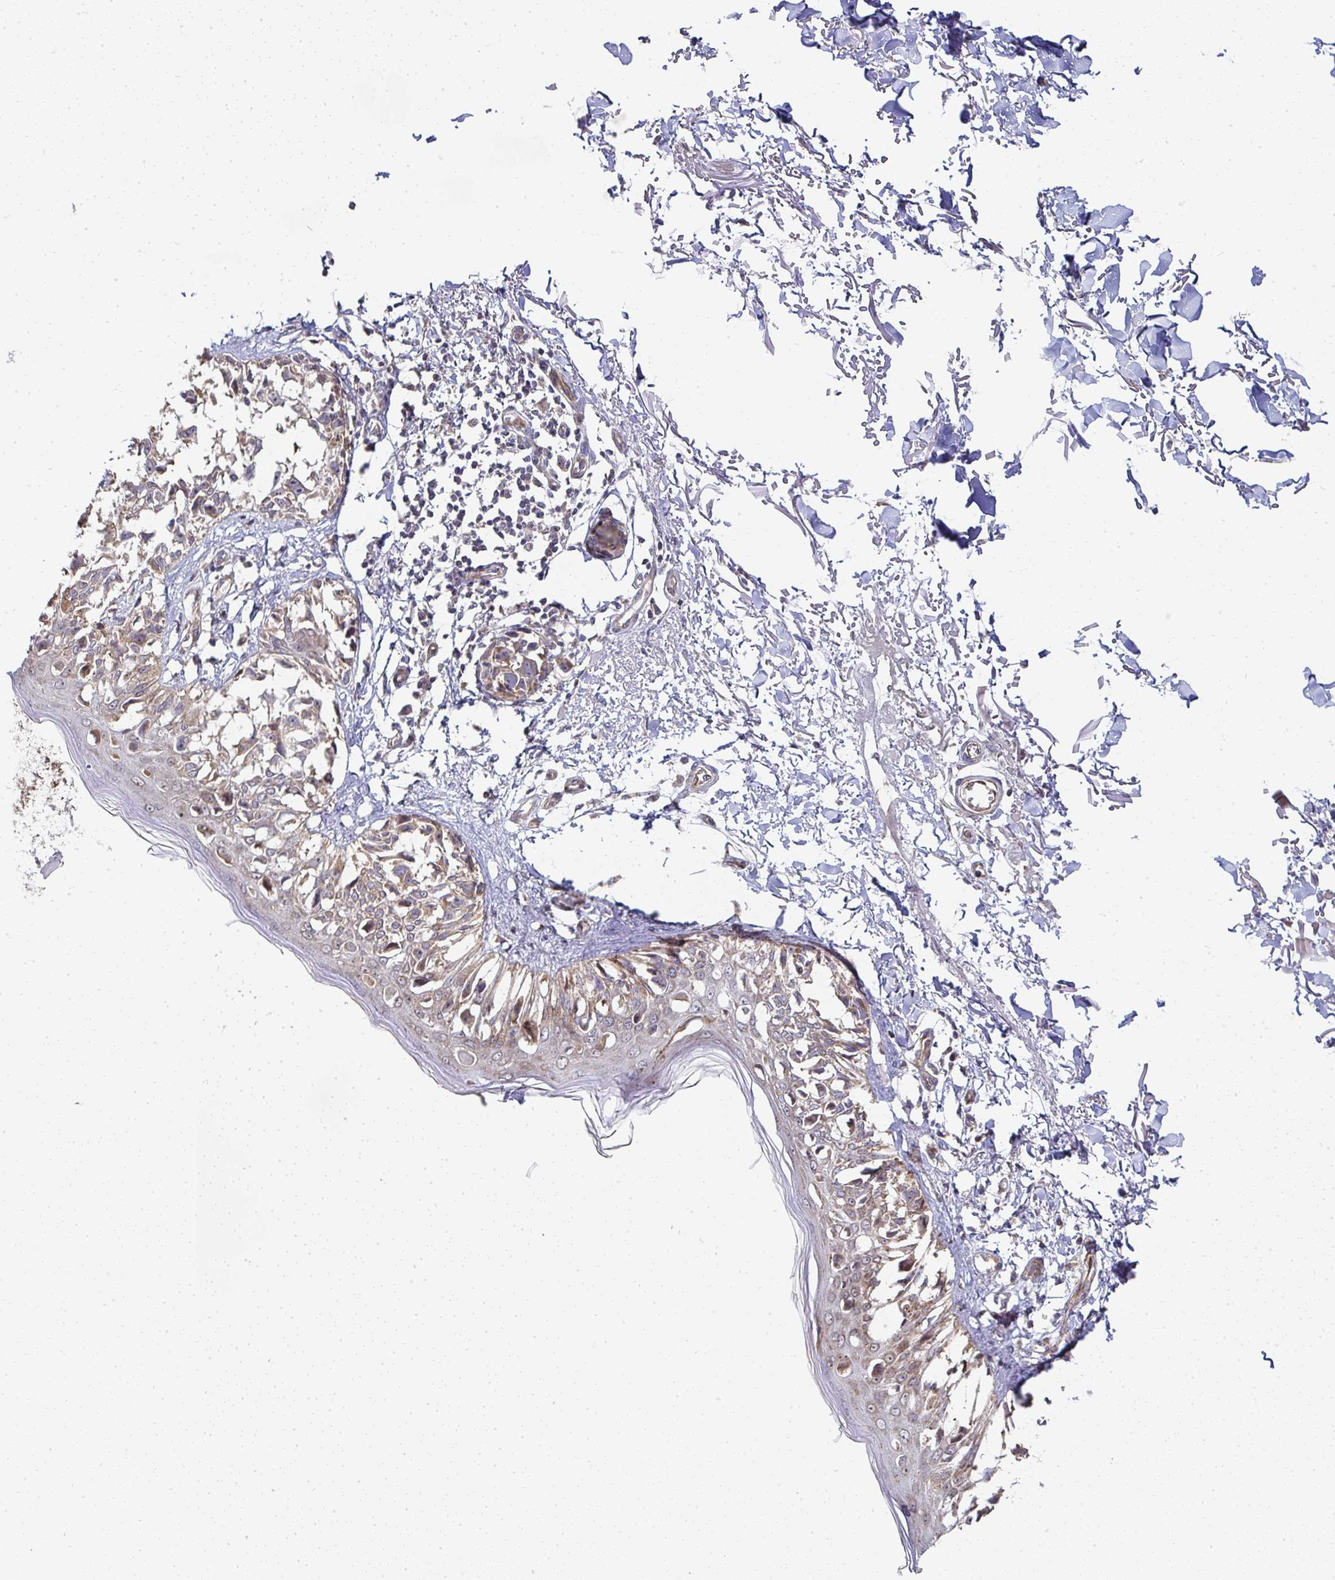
{"staining": {"intensity": "weak", "quantity": "25%-75%", "location": "cytoplasmic/membranous"}, "tissue": "melanoma", "cell_type": "Tumor cells", "image_type": "cancer", "snomed": [{"axis": "morphology", "description": "Malignant melanoma, NOS"}, {"axis": "topography", "description": "Skin"}], "caption": "Tumor cells demonstrate low levels of weak cytoplasmic/membranous staining in about 25%-75% of cells in melanoma.", "gene": "AGTPBP1", "patient": {"sex": "male", "age": 73}}